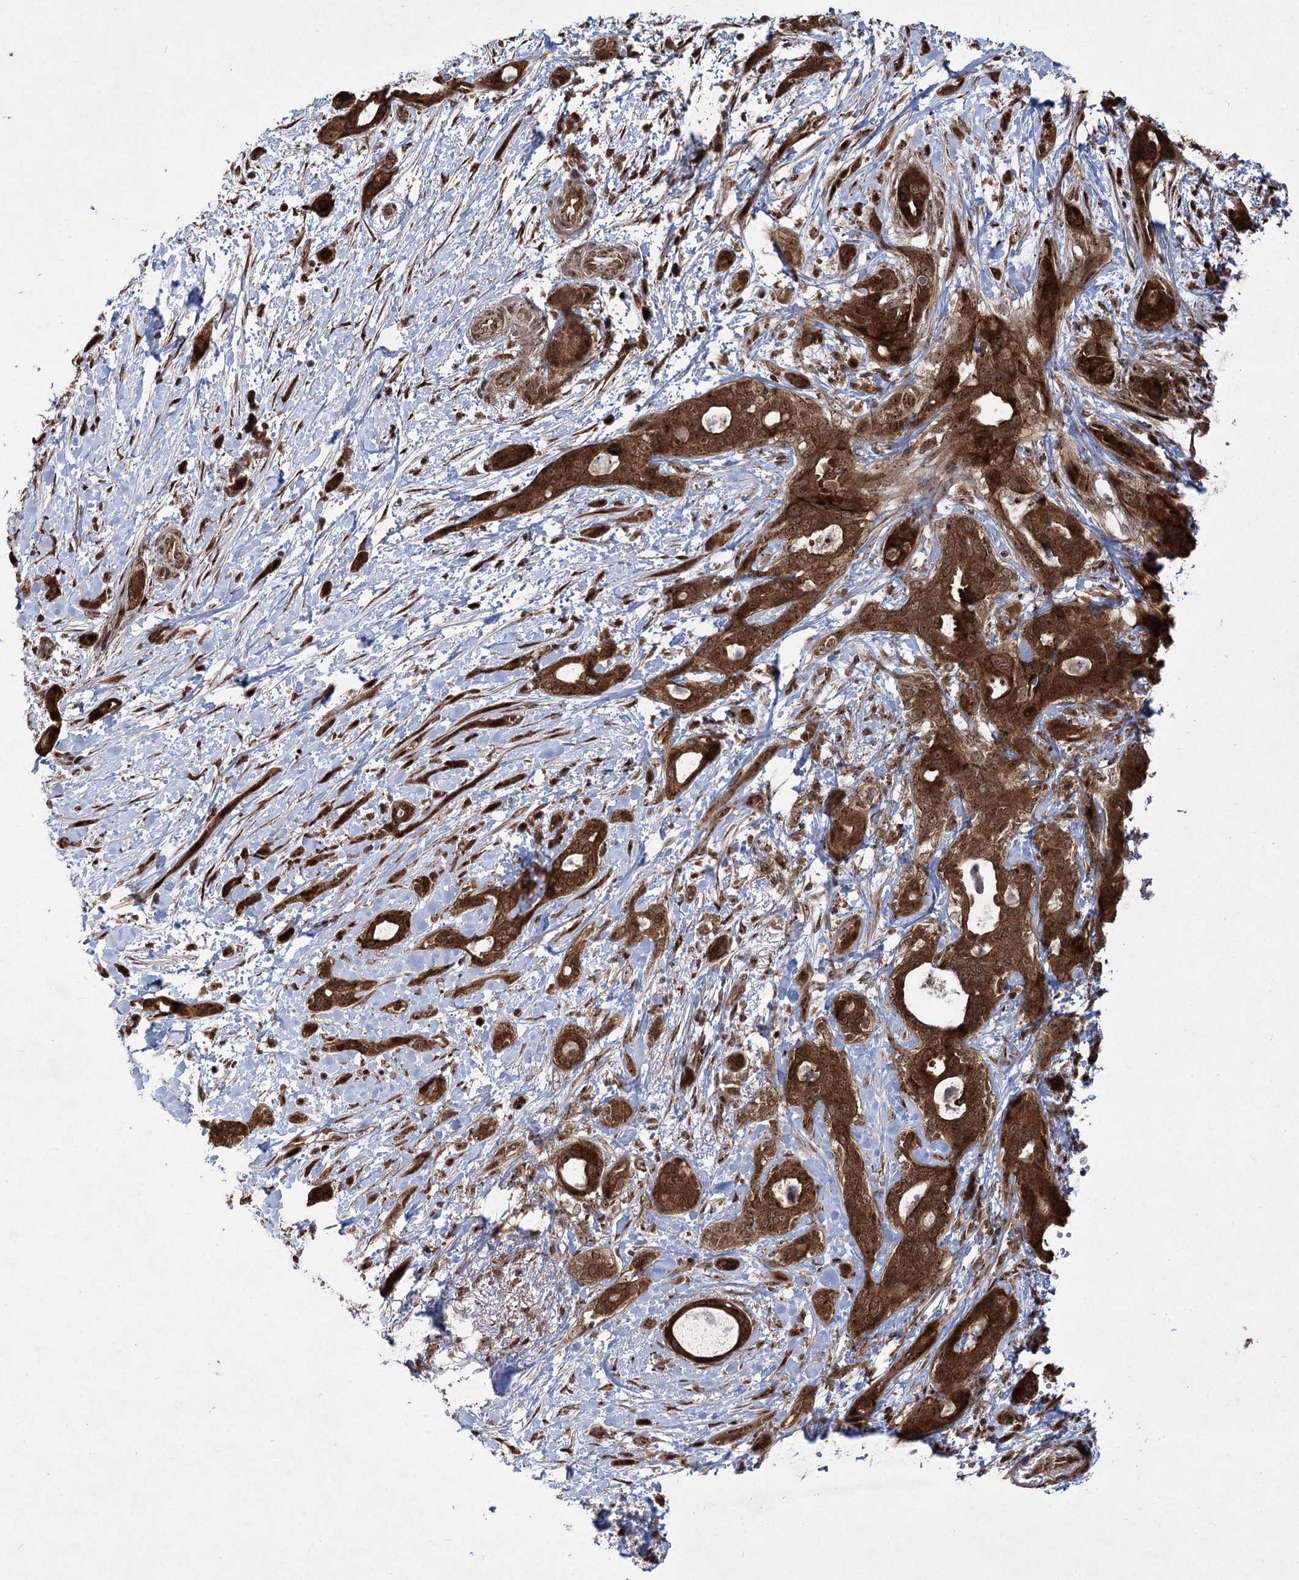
{"staining": {"intensity": "strong", "quantity": ">75%", "location": "cytoplasmic/membranous,nuclear"}, "tissue": "pancreatic cancer", "cell_type": "Tumor cells", "image_type": "cancer", "snomed": [{"axis": "morphology", "description": "Normal tissue, NOS"}, {"axis": "morphology", "description": "Adenocarcinoma, NOS"}, {"axis": "topography", "description": "Pancreas"}, {"axis": "topography", "description": "Peripheral nerve tissue"}], "caption": "High-power microscopy captured an IHC image of pancreatic cancer (adenocarcinoma), revealing strong cytoplasmic/membranous and nuclear positivity in about >75% of tumor cells.", "gene": "SERINC5", "patient": {"sex": "female", "age": 63}}